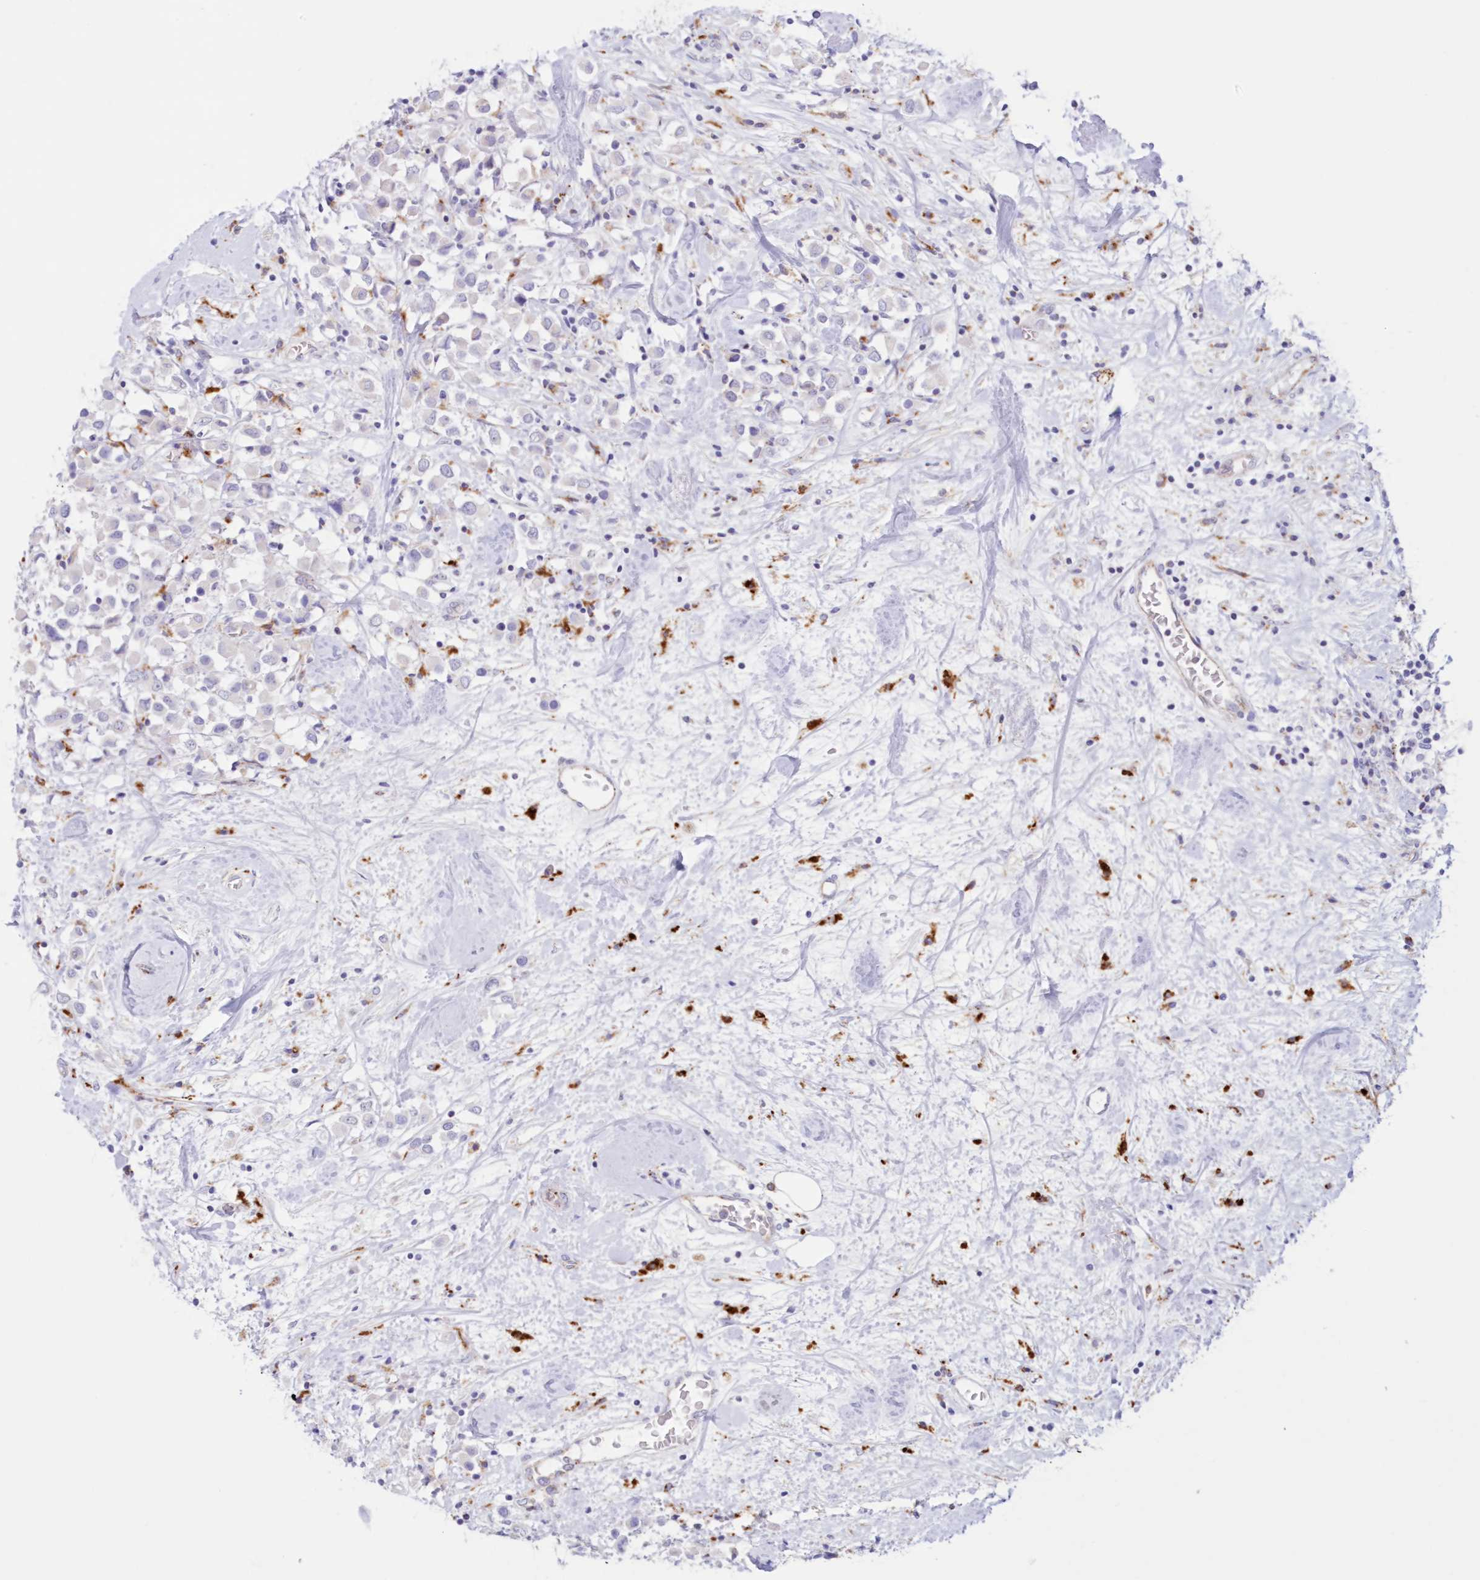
{"staining": {"intensity": "negative", "quantity": "none", "location": "none"}, "tissue": "breast cancer", "cell_type": "Tumor cells", "image_type": "cancer", "snomed": [{"axis": "morphology", "description": "Duct carcinoma"}, {"axis": "topography", "description": "Breast"}], "caption": "Immunohistochemistry photomicrograph of neoplastic tissue: human intraductal carcinoma (breast) stained with DAB demonstrates no significant protein positivity in tumor cells.", "gene": "TPP1", "patient": {"sex": "female", "age": 61}}